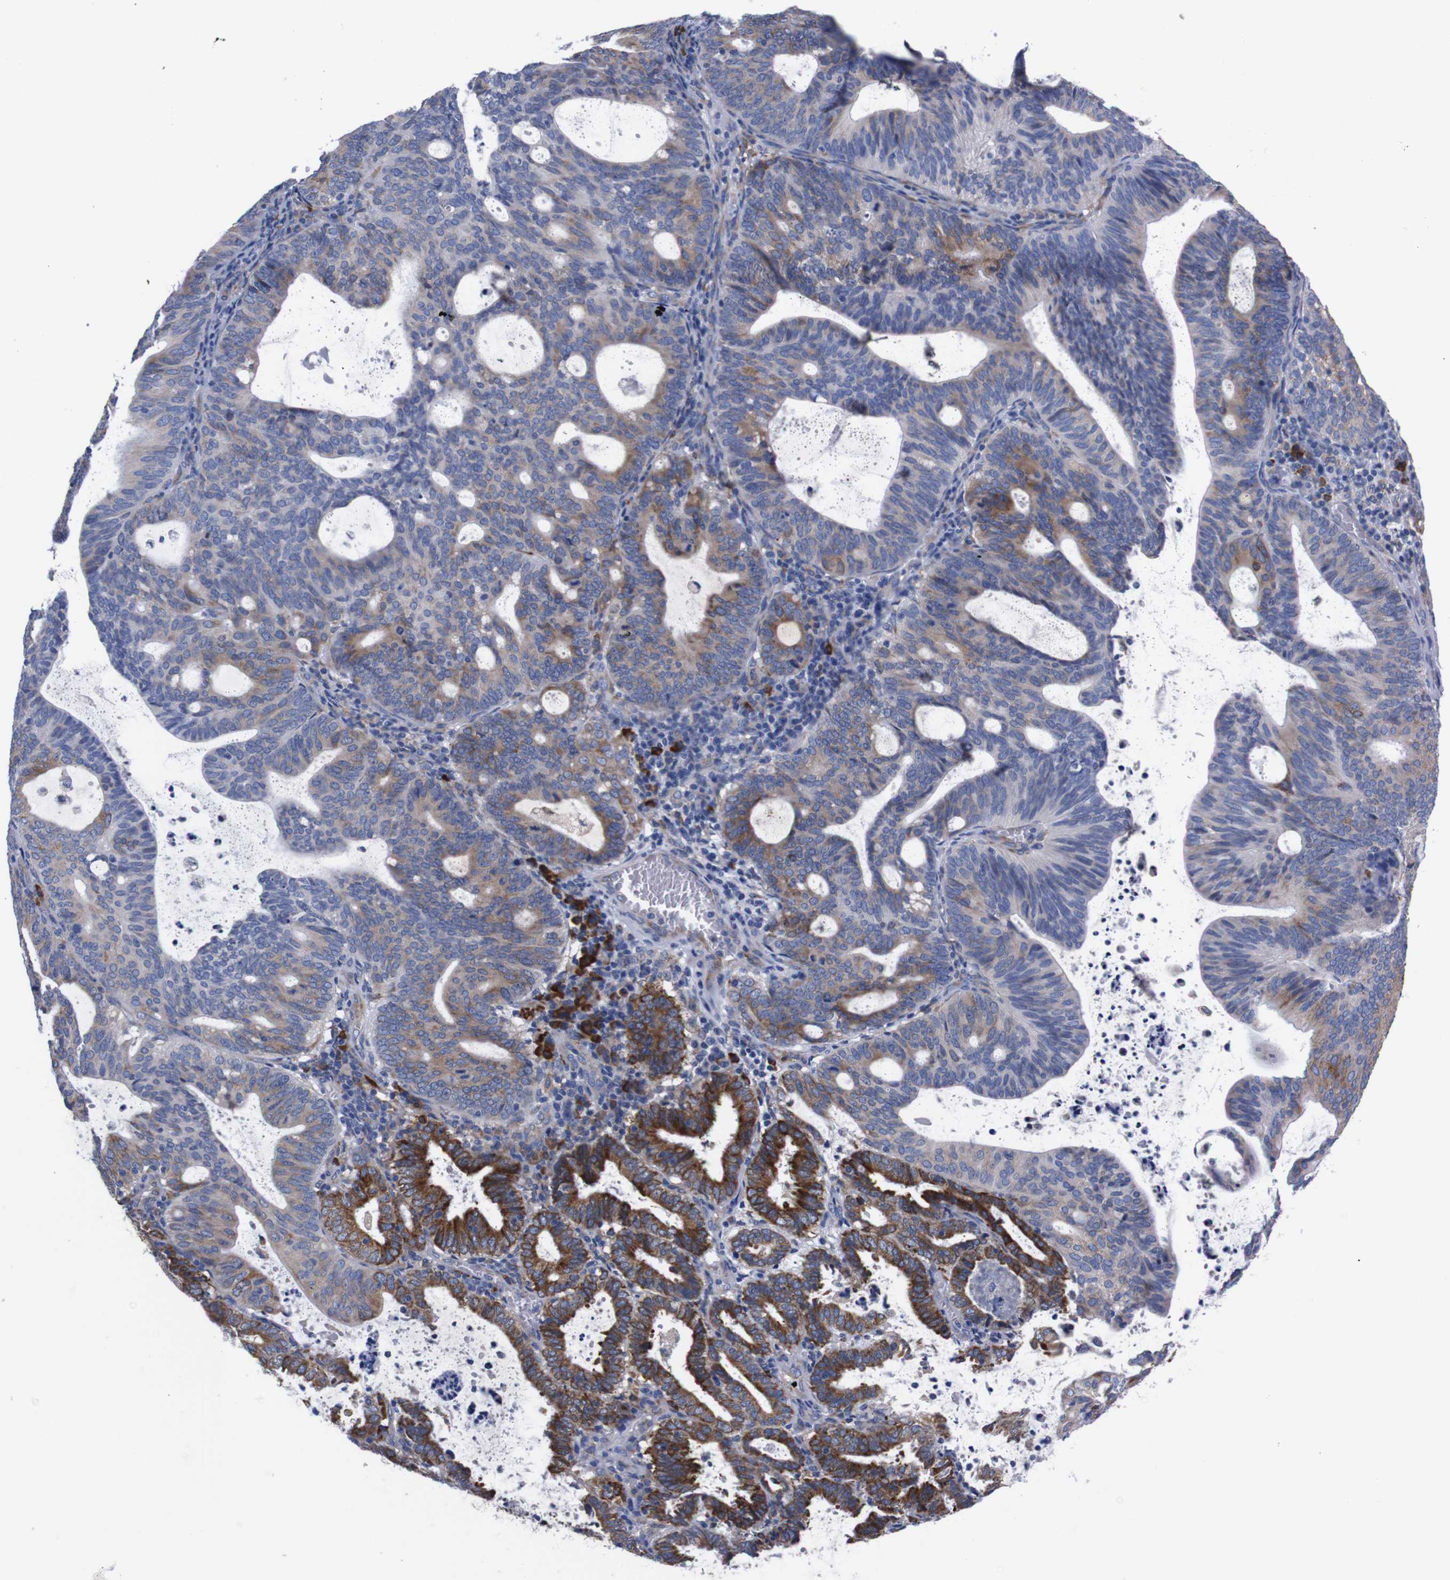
{"staining": {"intensity": "strong", "quantity": "25%-75%", "location": "cytoplasmic/membranous"}, "tissue": "endometrial cancer", "cell_type": "Tumor cells", "image_type": "cancer", "snomed": [{"axis": "morphology", "description": "Adenocarcinoma, NOS"}, {"axis": "topography", "description": "Uterus"}], "caption": "Approximately 25%-75% of tumor cells in human endometrial cancer reveal strong cytoplasmic/membranous protein staining as visualized by brown immunohistochemical staining.", "gene": "NEBL", "patient": {"sex": "female", "age": 83}}